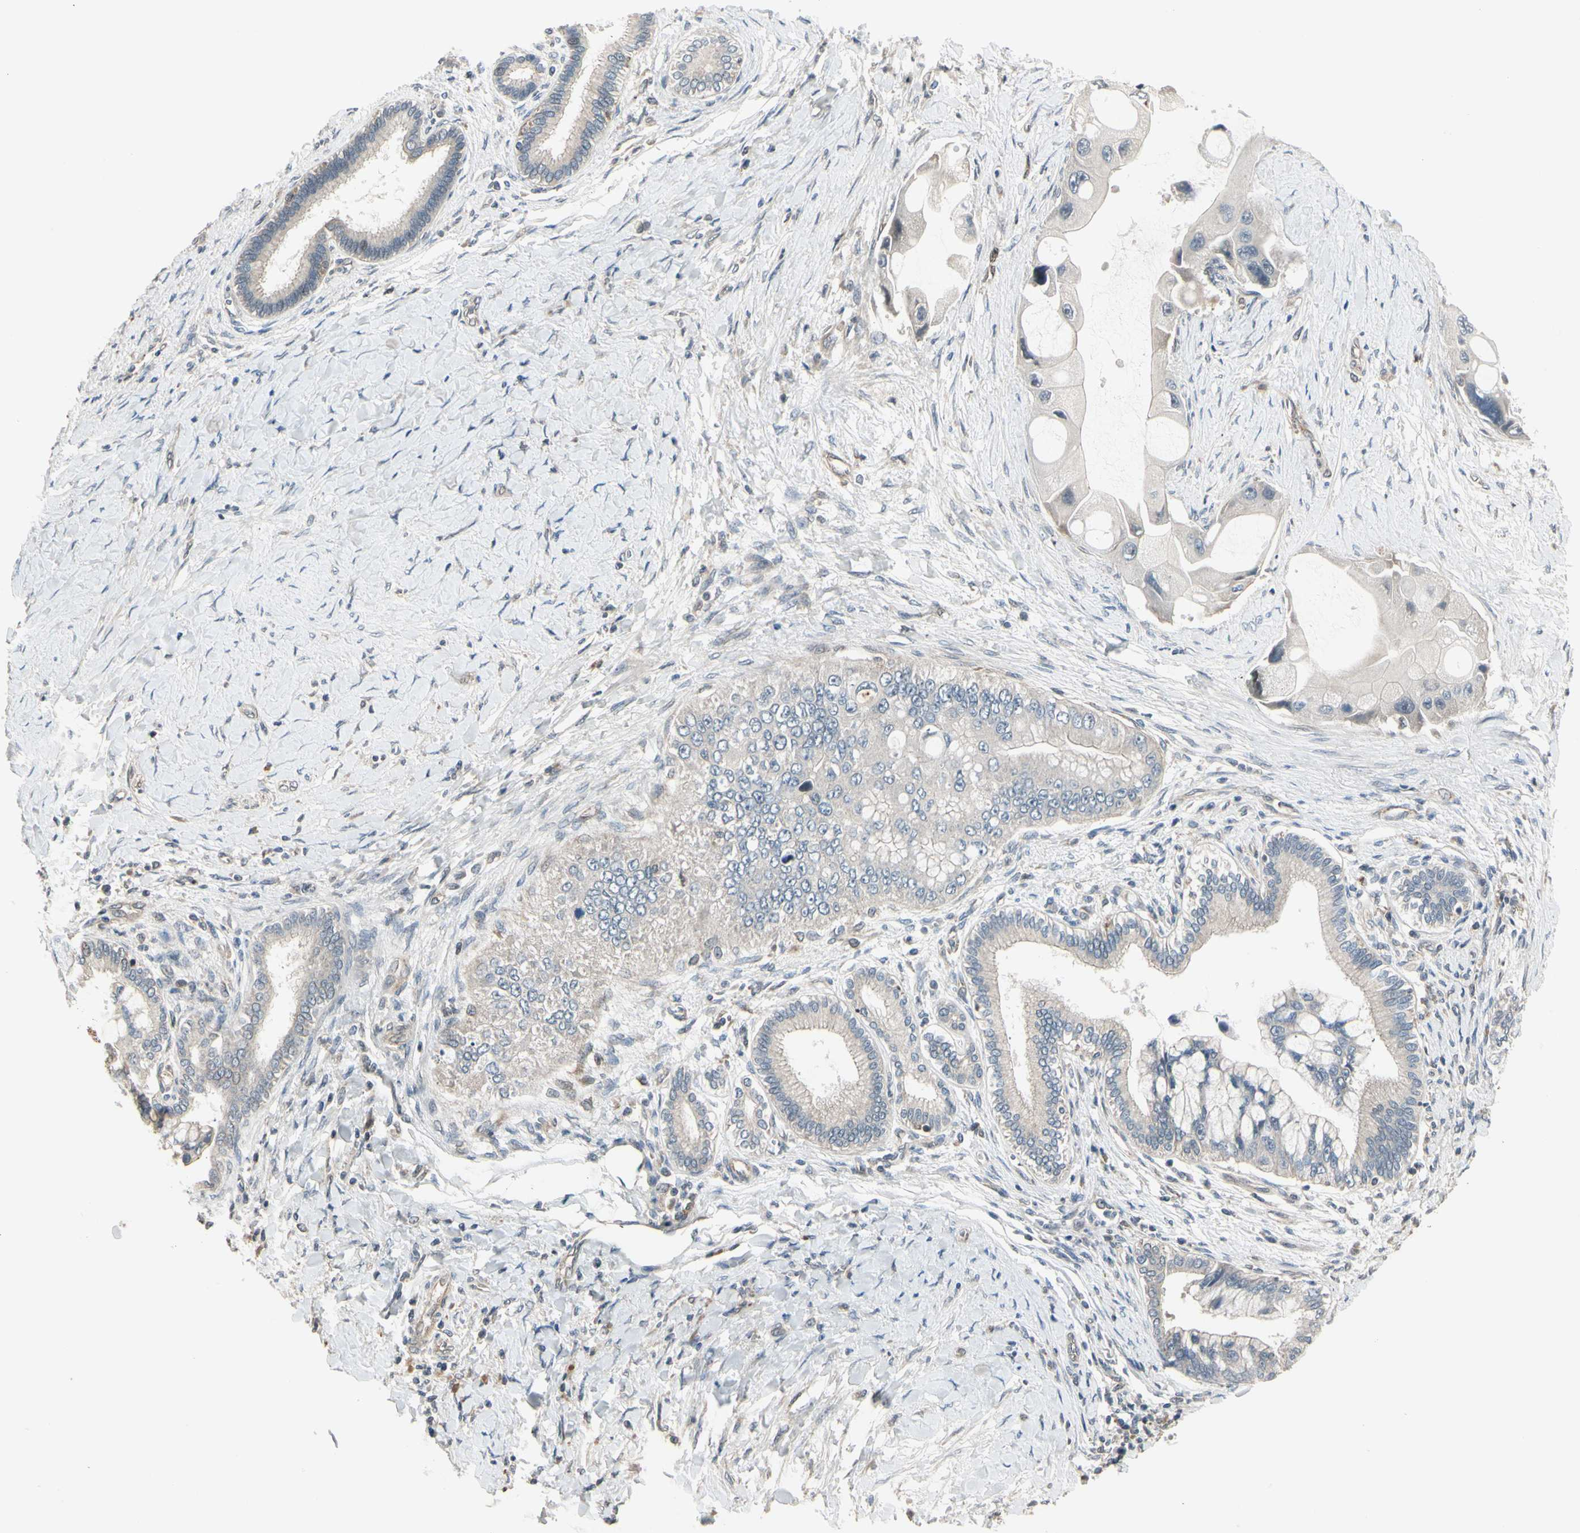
{"staining": {"intensity": "weak", "quantity": "<25%", "location": "cytoplasmic/membranous"}, "tissue": "liver cancer", "cell_type": "Tumor cells", "image_type": "cancer", "snomed": [{"axis": "morphology", "description": "Normal tissue, NOS"}, {"axis": "morphology", "description": "Cholangiocarcinoma"}, {"axis": "topography", "description": "Liver"}, {"axis": "topography", "description": "Peripheral nerve tissue"}], "caption": "Tumor cells show no significant protein staining in cholangiocarcinoma (liver).", "gene": "SVBP", "patient": {"sex": "male", "age": 50}}